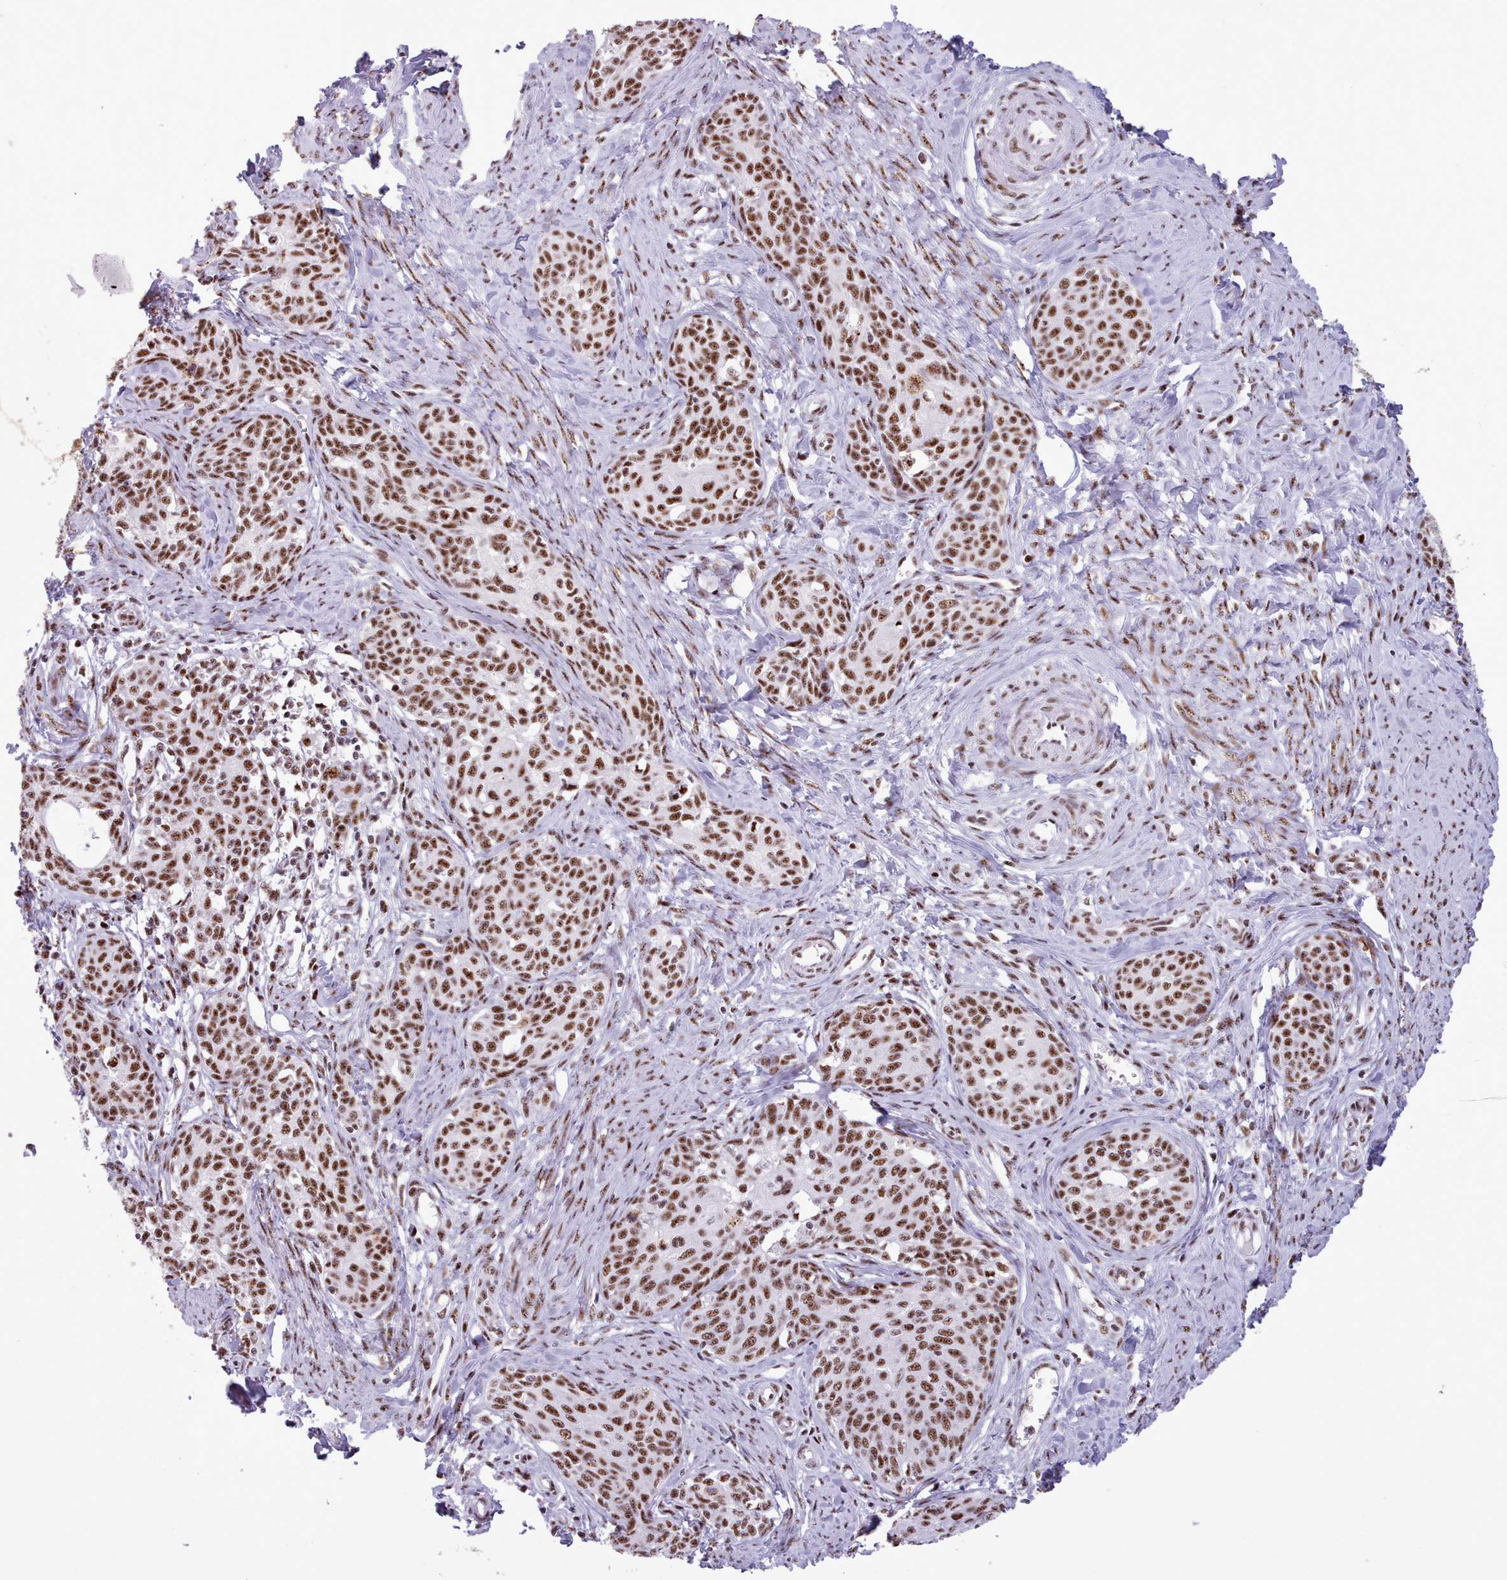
{"staining": {"intensity": "strong", "quantity": ">75%", "location": "nuclear"}, "tissue": "cervical cancer", "cell_type": "Tumor cells", "image_type": "cancer", "snomed": [{"axis": "morphology", "description": "Squamous cell carcinoma, NOS"}, {"axis": "morphology", "description": "Adenocarcinoma, NOS"}, {"axis": "topography", "description": "Cervix"}], "caption": "The histopathology image shows staining of cervical cancer, revealing strong nuclear protein positivity (brown color) within tumor cells.", "gene": "TMEM35B", "patient": {"sex": "female", "age": 52}}